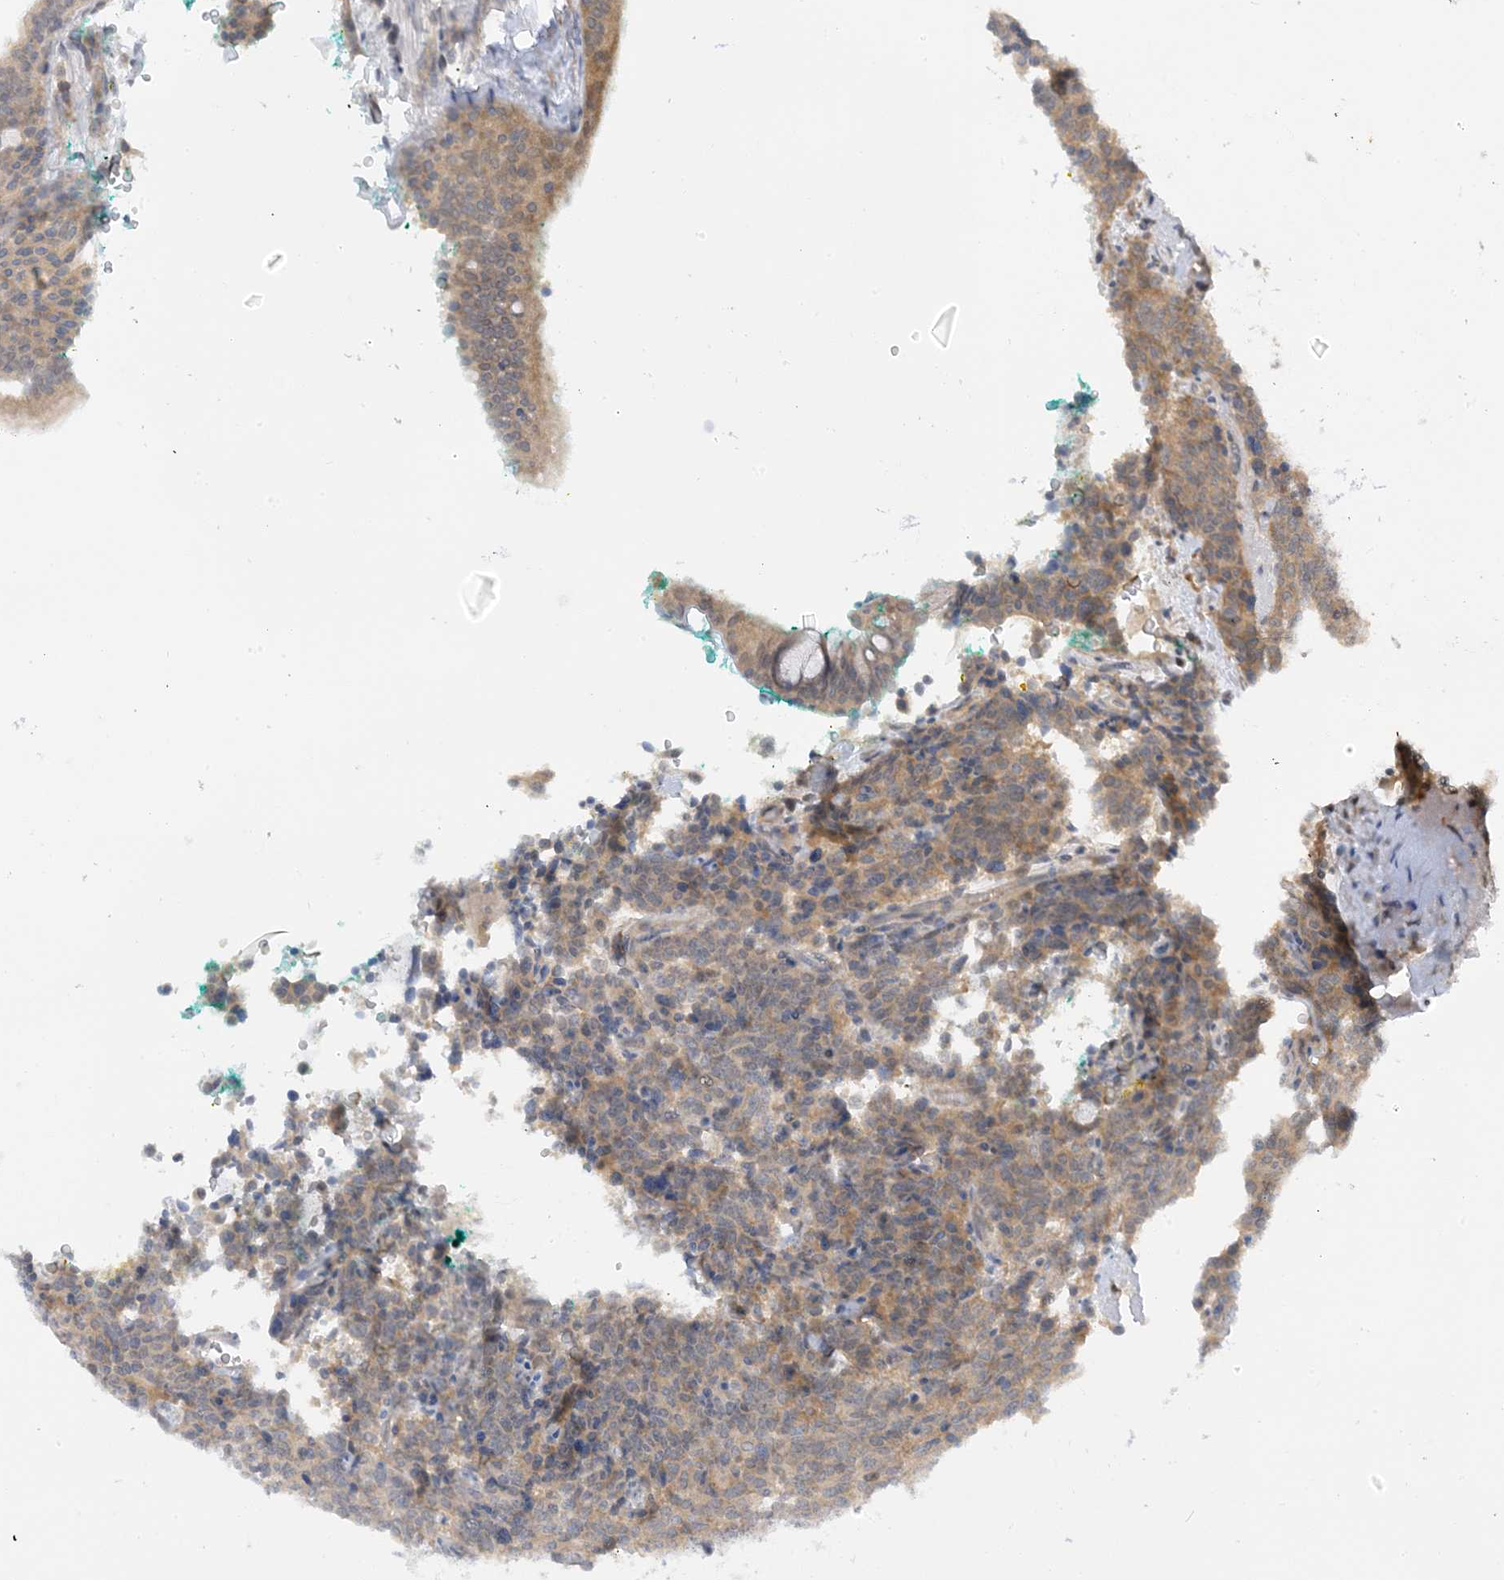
{"staining": {"intensity": "weak", "quantity": "25%-75%", "location": "cytoplasmic/membranous"}, "tissue": "carcinoid", "cell_type": "Tumor cells", "image_type": "cancer", "snomed": [{"axis": "morphology", "description": "Carcinoid, malignant, NOS"}, {"axis": "topography", "description": "Lung"}], "caption": "Human carcinoid stained with a brown dye exhibits weak cytoplasmic/membranous positive expression in approximately 25%-75% of tumor cells.", "gene": "WDR26", "patient": {"sex": "female", "age": 46}}